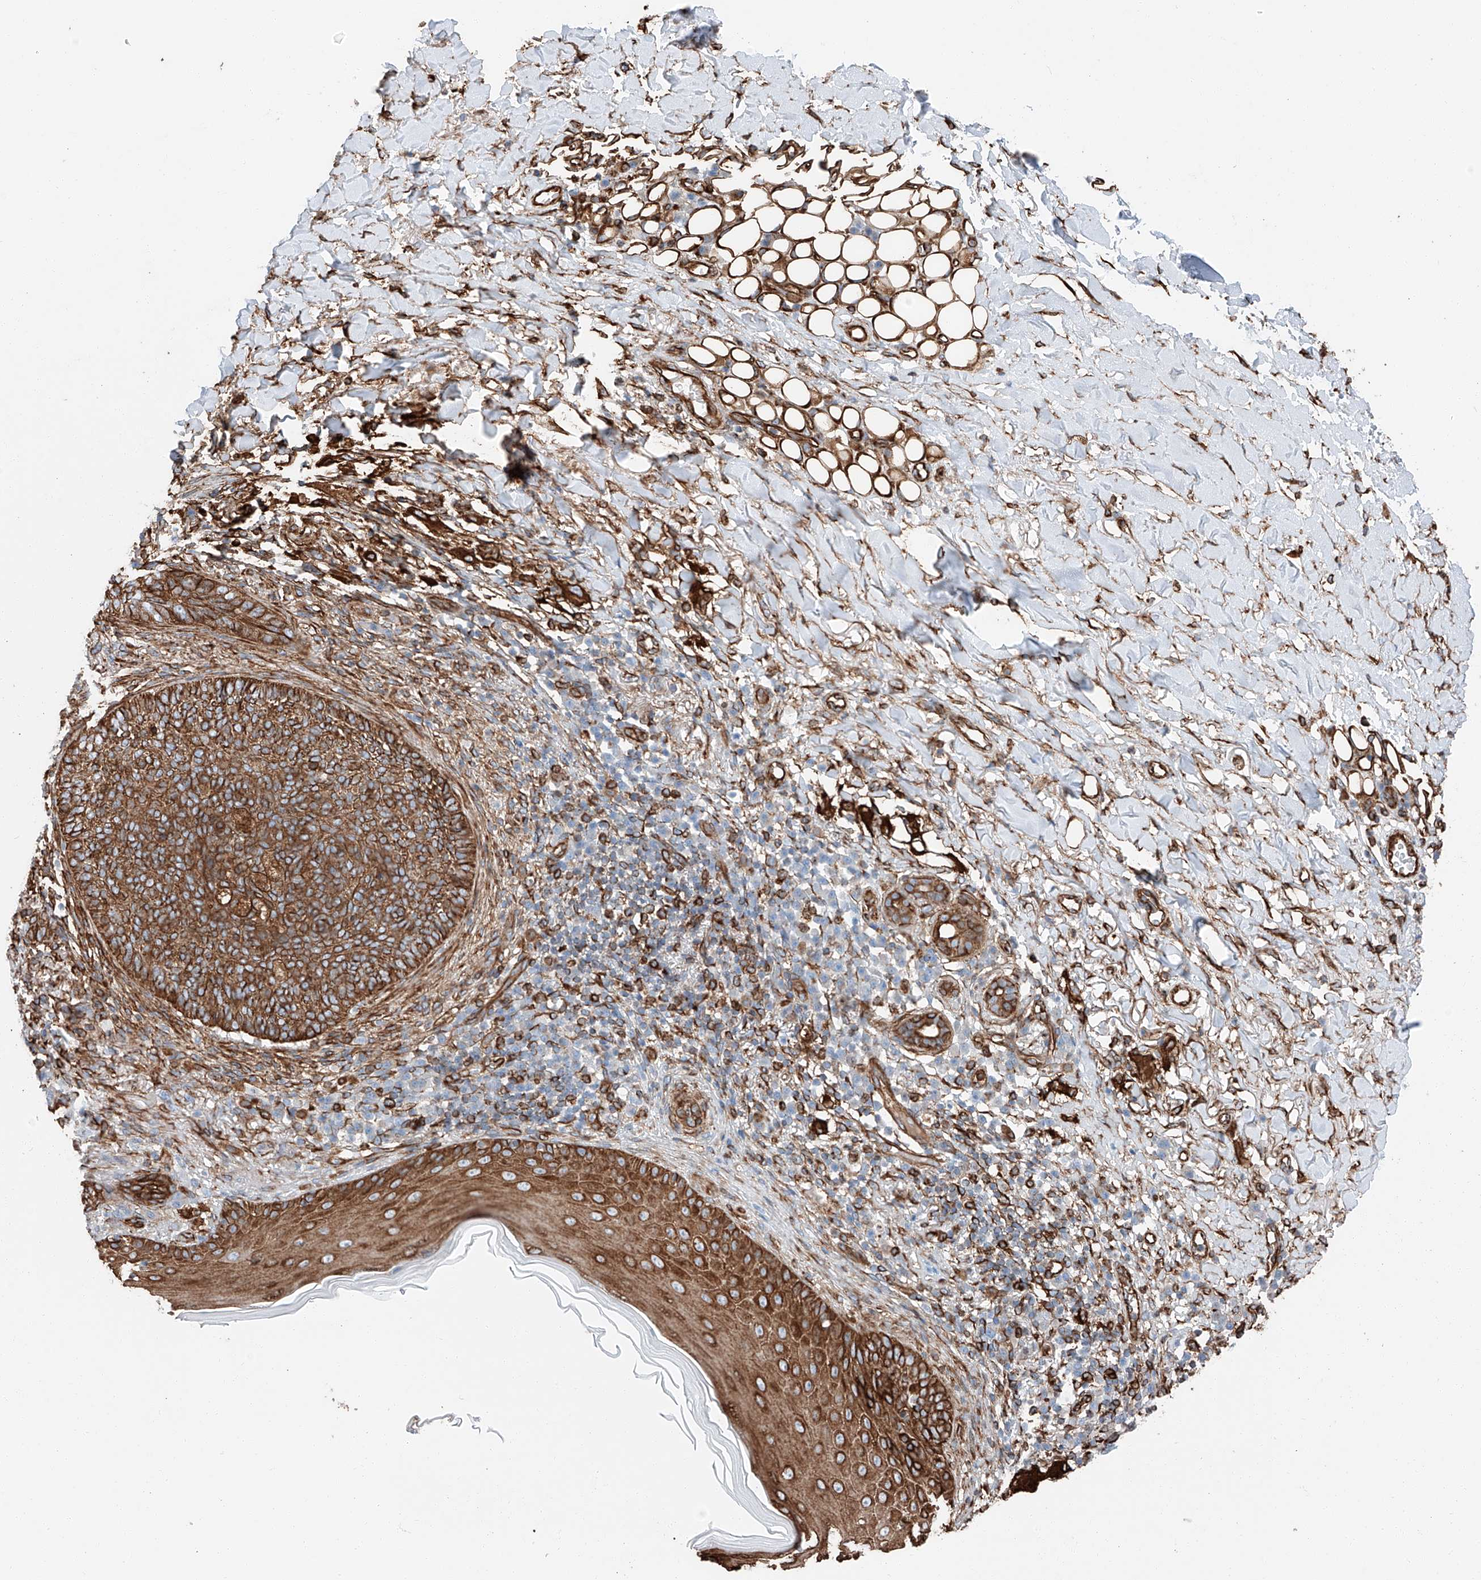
{"staining": {"intensity": "strong", "quantity": ">75%", "location": "cytoplasmic/membranous"}, "tissue": "skin cancer", "cell_type": "Tumor cells", "image_type": "cancer", "snomed": [{"axis": "morphology", "description": "Basal cell carcinoma"}, {"axis": "topography", "description": "Skin"}], "caption": "The image reveals staining of skin basal cell carcinoma, revealing strong cytoplasmic/membranous protein positivity (brown color) within tumor cells. (DAB (3,3'-diaminobenzidine) = brown stain, brightfield microscopy at high magnification).", "gene": "ZNF804A", "patient": {"sex": "male", "age": 85}}